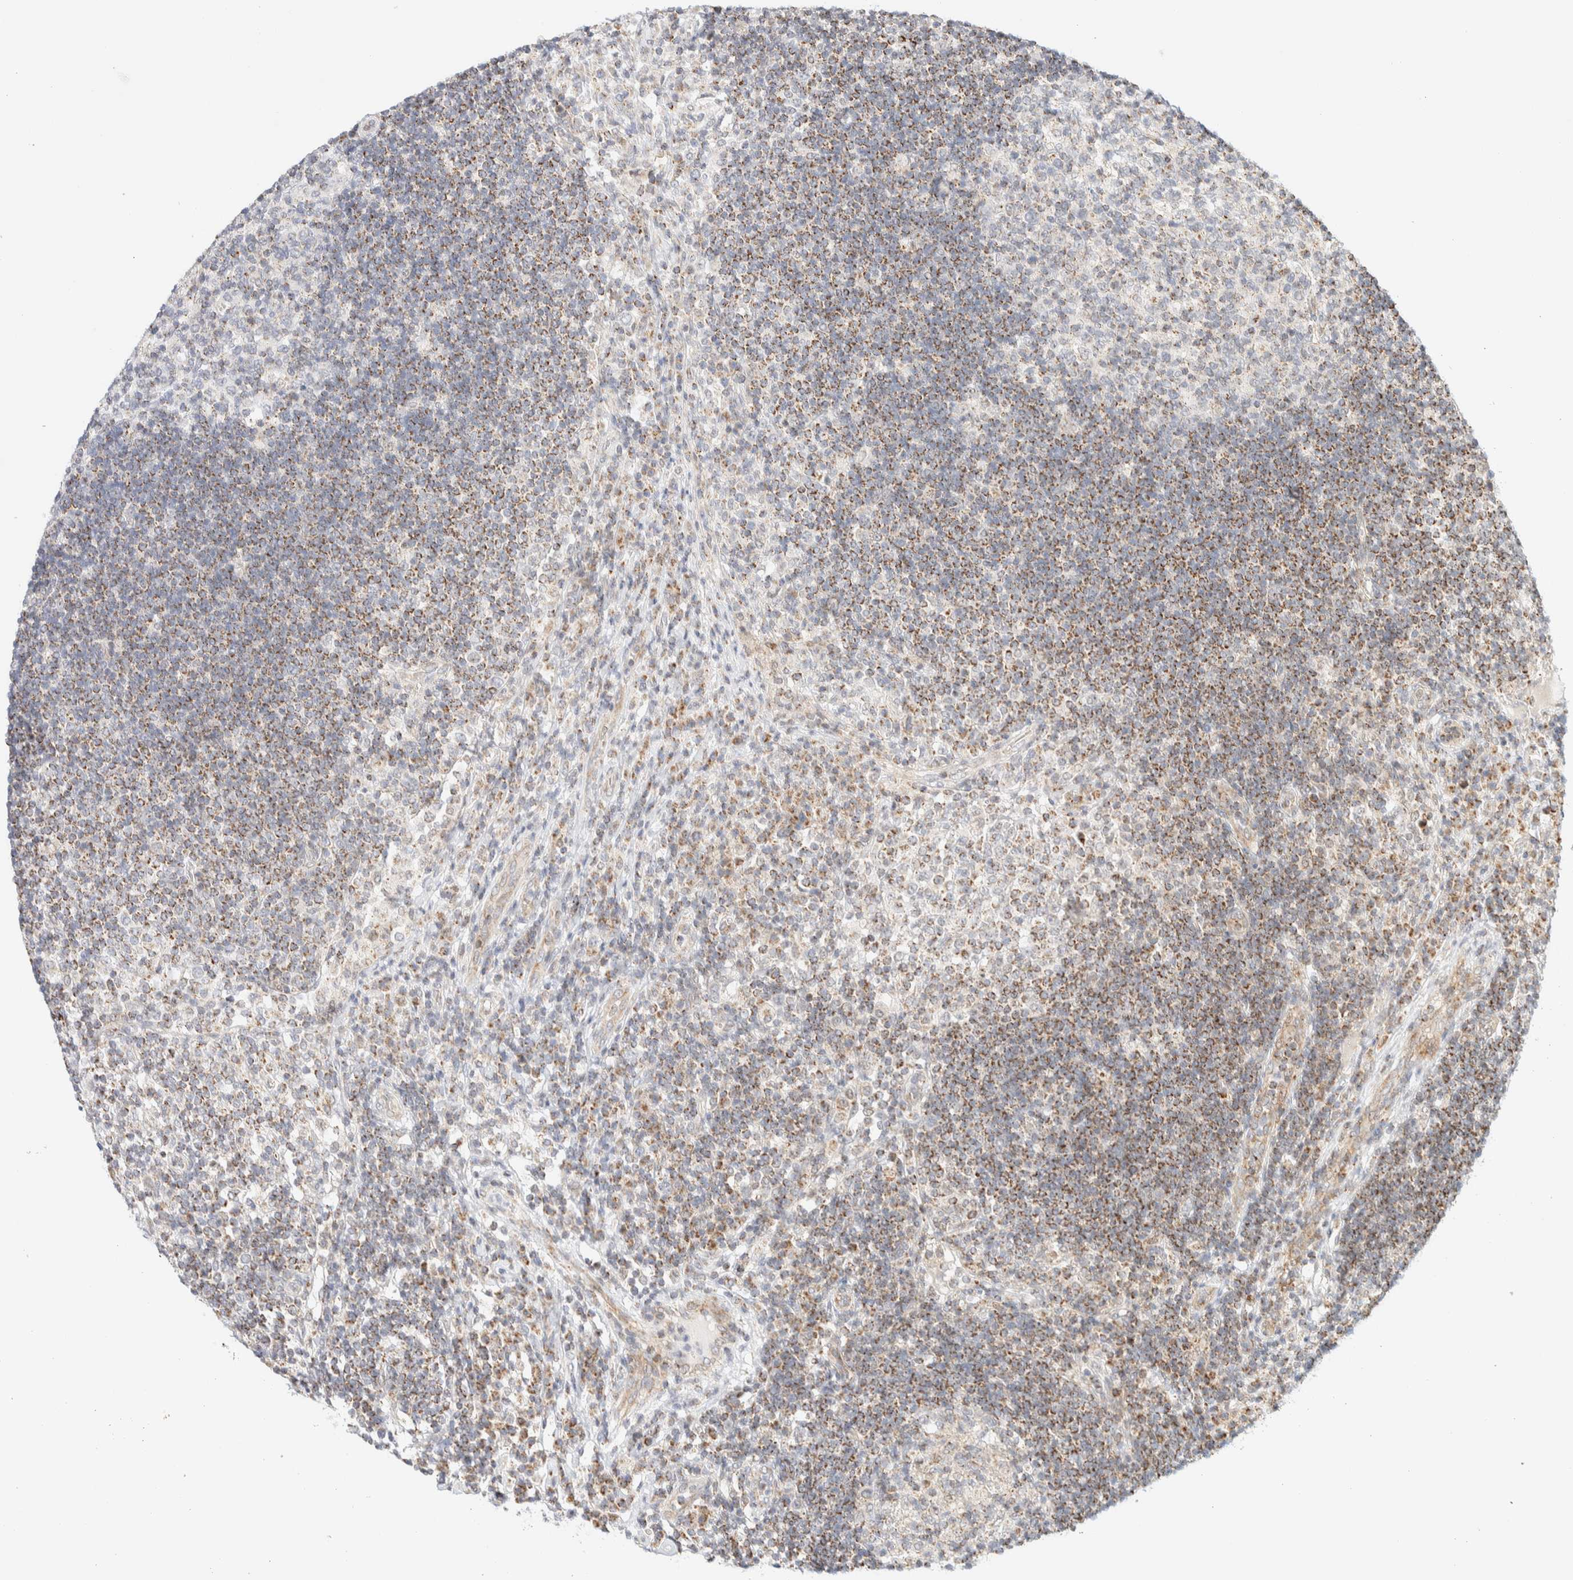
{"staining": {"intensity": "weak", "quantity": "<25%", "location": "cytoplasmic/membranous"}, "tissue": "lymph node", "cell_type": "Germinal center cells", "image_type": "normal", "snomed": [{"axis": "morphology", "description": "Normal tissue, NOS"}, {"axis": "topography", "description": "Lymph node"}], "caption": "Immunohistochemistry of benign lymph node shows no staining in germinal center cells.", "gene": "PPM1K", "patient": {"sex": "female", "age": 53}}